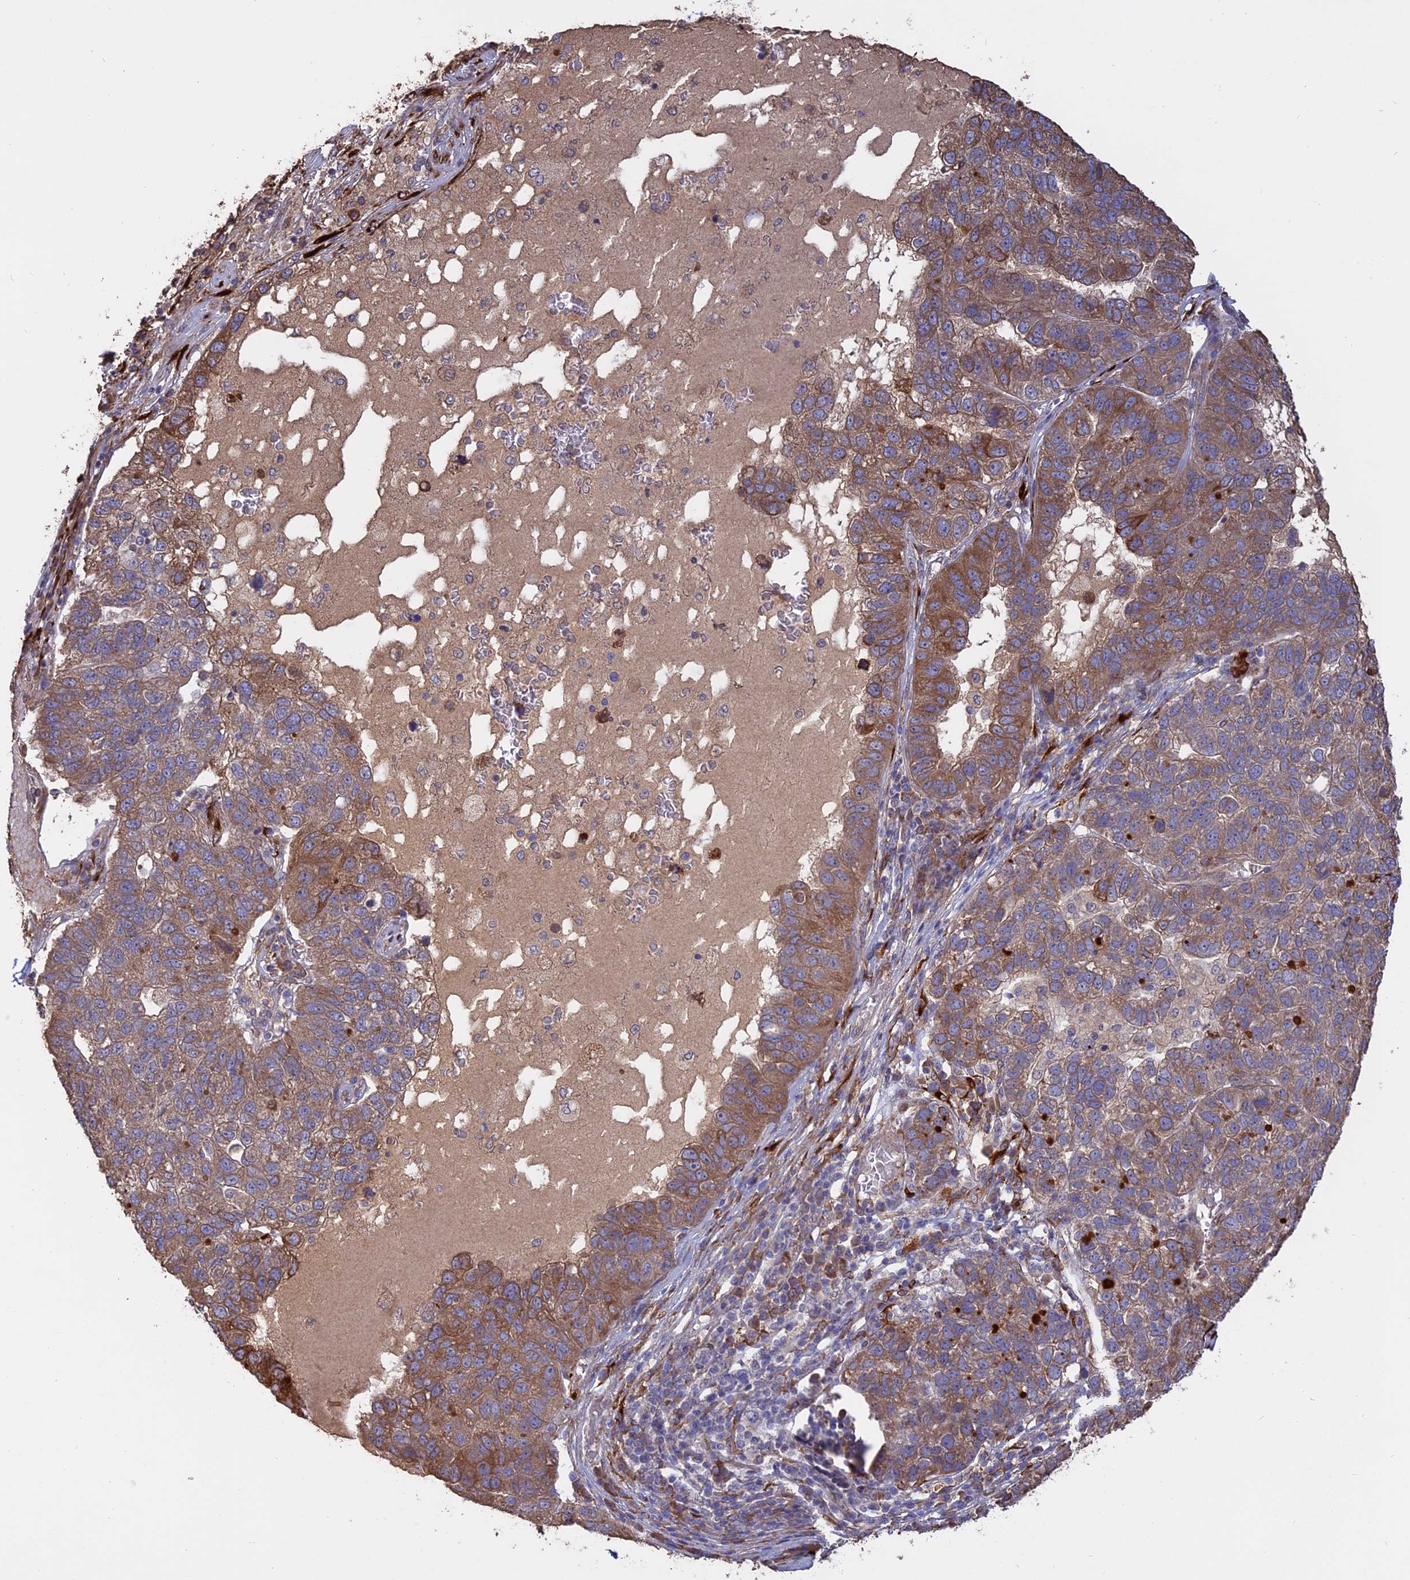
{"staining": {"intensity": "moderate", "quantity": "25%-75%", "location": "cytoplasmic/membranous"}, "tissue": "pancreatic cancer", "cell_type": "Tumor cells", "image_type": "cancer", "snomed": [{"axis": "morphology", "description": "Adenocarcinoma, NOS"}, {"axis": "topography", "description": "Pancreas"}], "caption": "An image of human pancreatic cancer (adenocarcinoma) stained for a protein displays moderate cytoplasmic/membranous brown staining in tumor cells.", "gene": "PPIC", "patient": {"sex": "female", "age": 61}}